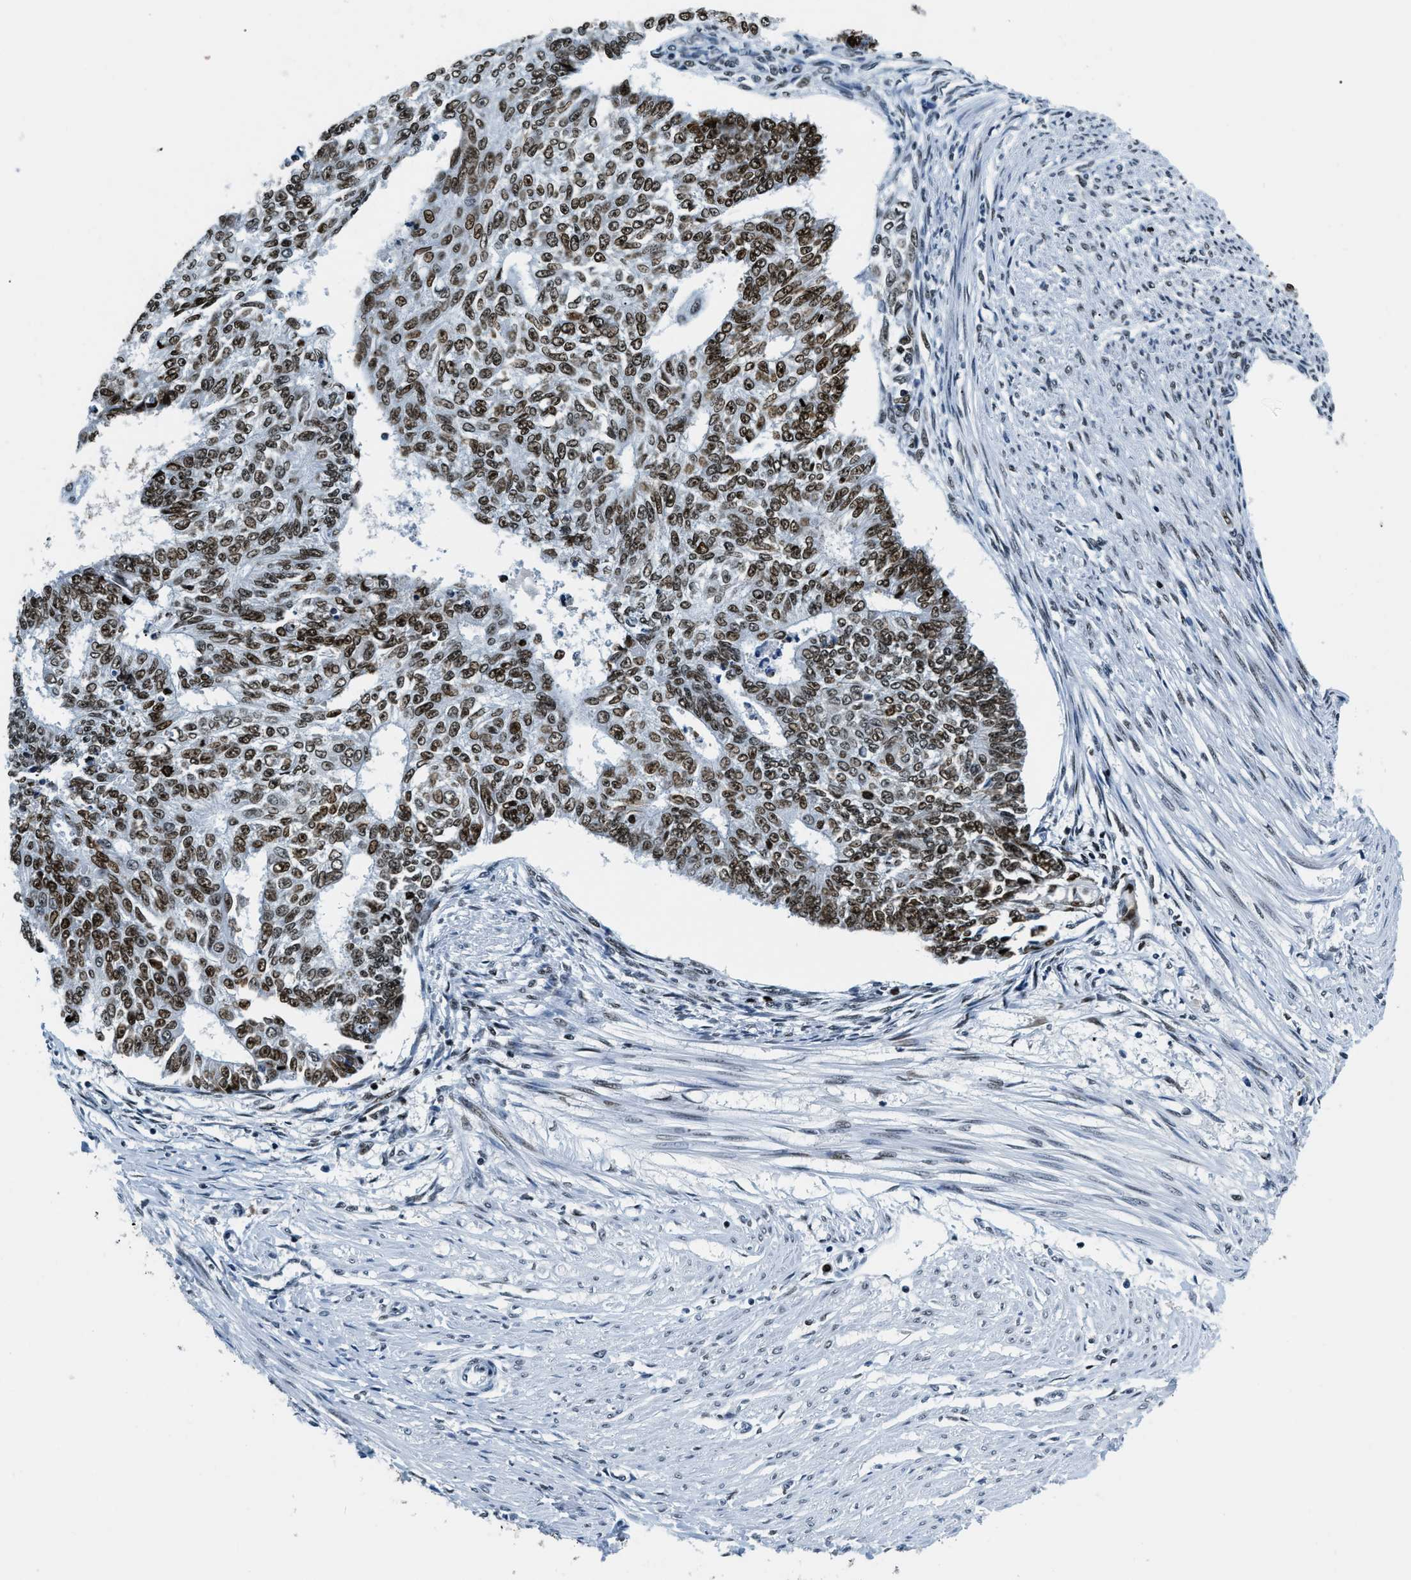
{"staining": {"intensity": "moderate", "quantity": ">75%", "location": "nuclear"}, "tissue": "endometrial cancer", "cell_type": "Tumor cells", "image_type": "cancer", "snomed": [{"axis": "morphology", "description": "Adenocarcinoma, NOS"}, {"axis": "topography", "description": "Endometrium"}], "caption": "Immunohistochemistry (IHC) of adenocarcinoma (endometrial) shows medium levels of moderate nuclear expression in about >75% of tumor cells. (IHC, brightfield microscopy, high magnification).", "gene": "TOP1", "patient": {"sex": "female", "age": 32}}